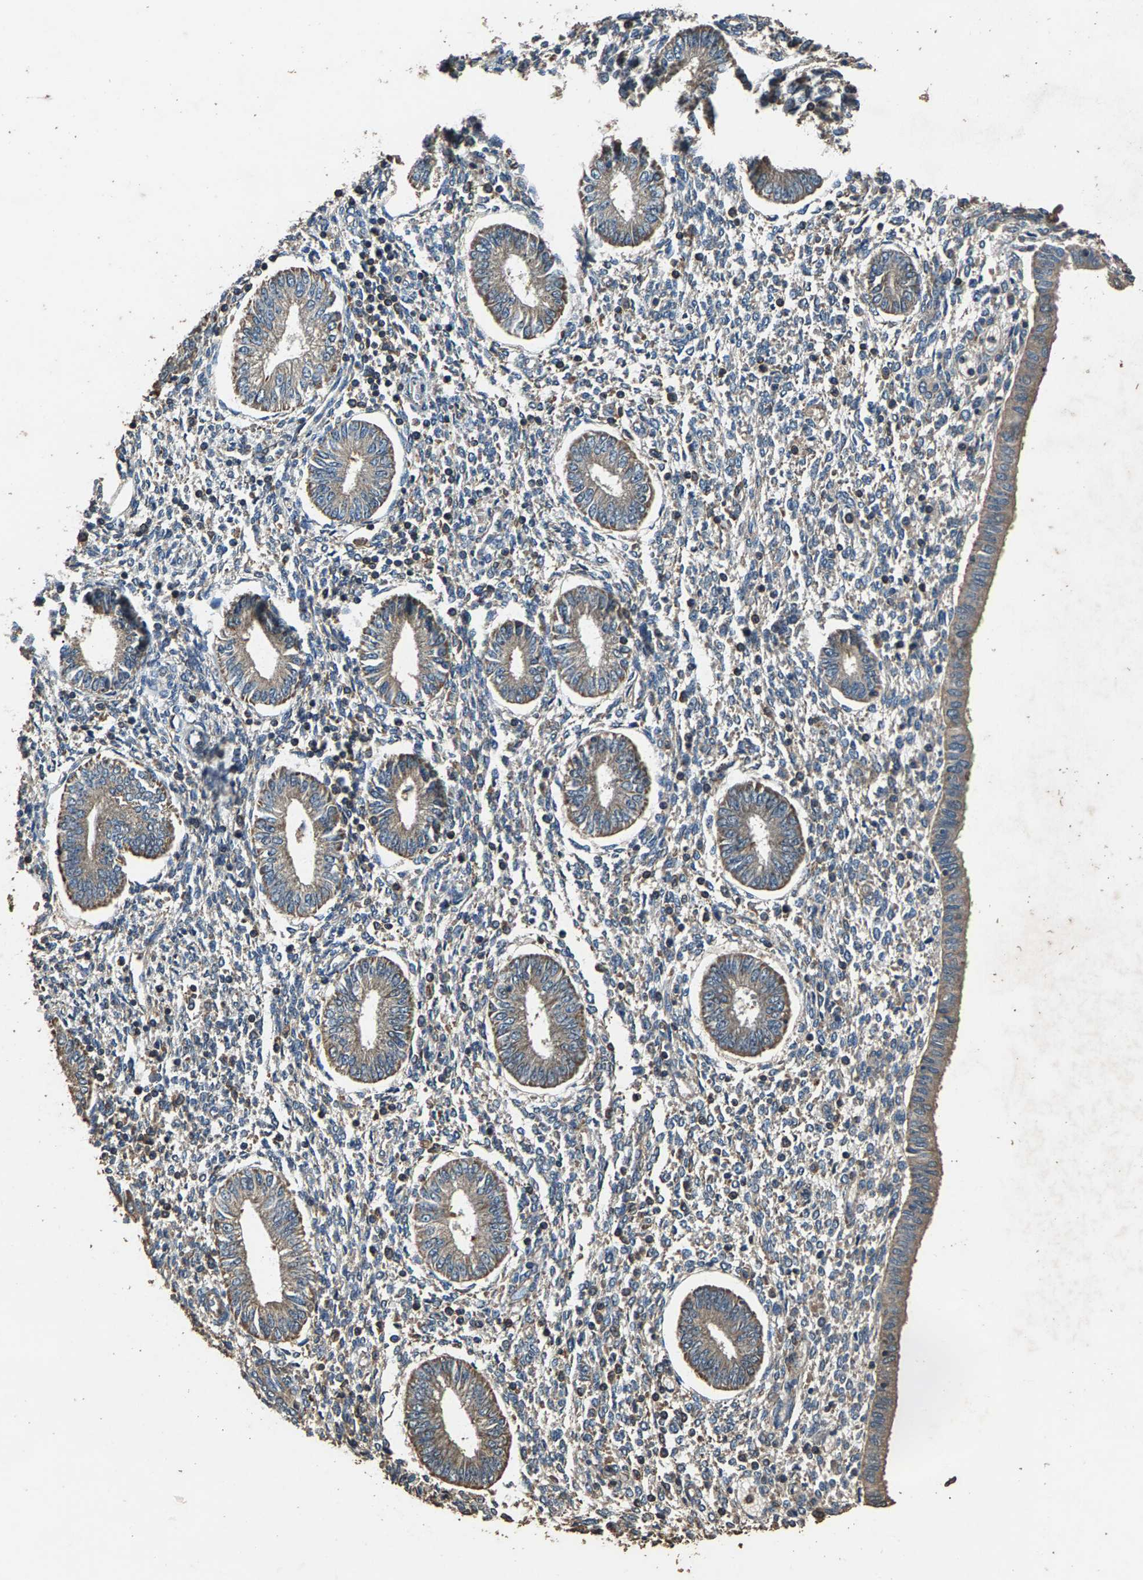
{"staining": {"intensity": "weak", "quantity": "<25%", "location": "cytoplasmic/membranous"}, "tissue": "endometrium", "cell_type": "Cells in endometrial stroma", "image_type": "normal", "snomed": [{"axis": "morphology", "description": "Normal tissue, NOS"}, {"axis": "topography", "description": "Endometrium"}], "caption": "IHC histopathology image of normal human endometrium stained for a protein (brown), which shows no staining in cells in endometrial stroma. (IHC, brightfield microscopy, high magnification).", "gene": "MRPL27", "patient": {"sex": "female", "age": 50}}